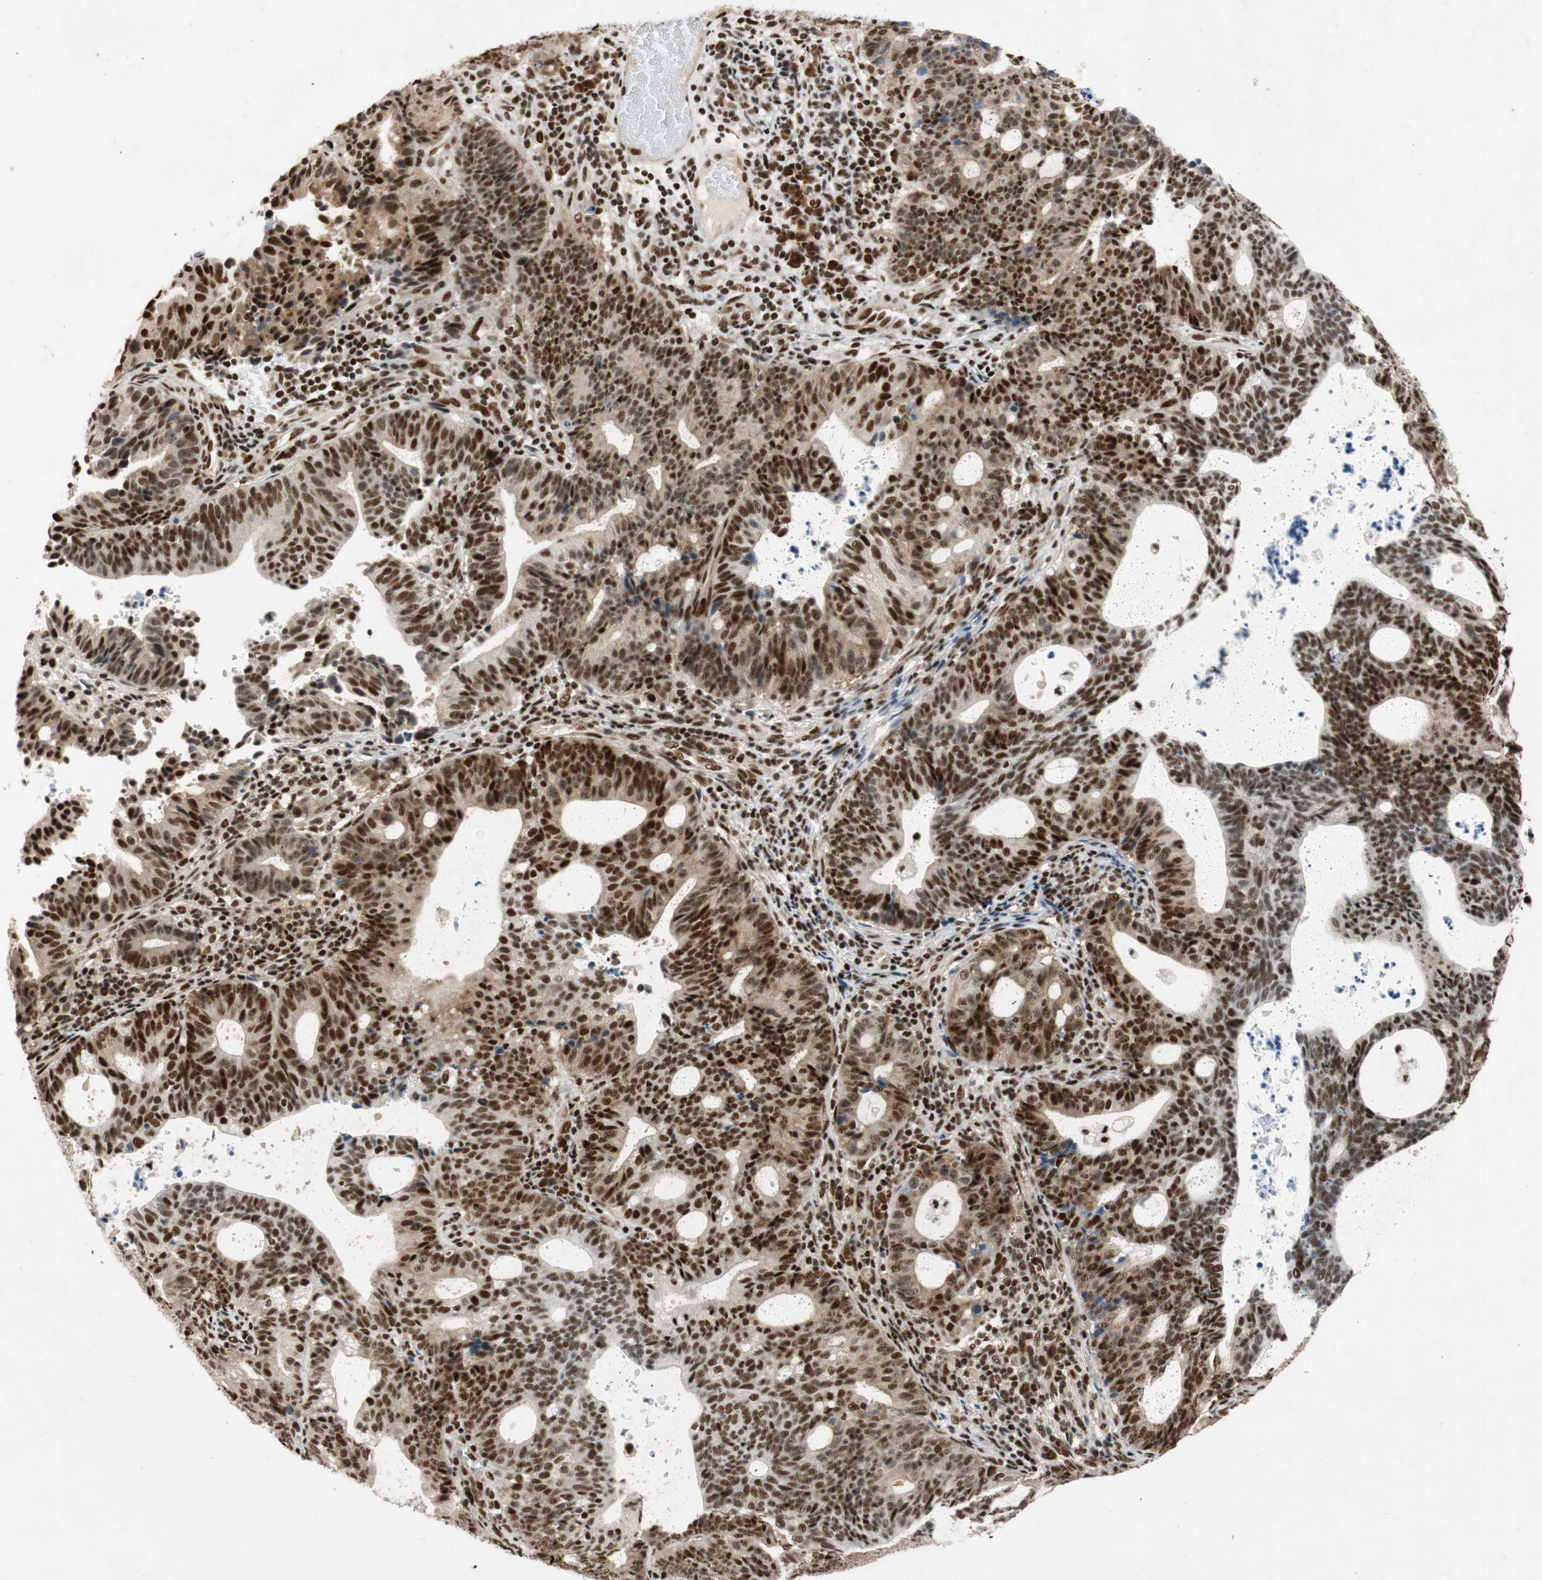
{"staining": {"intensity": "strong", "quantity": ">75%", "location": "nuclear"}, "tissue": "endometrial cancer", "cell_type": "Tumor cells", "image_type": "cancer", "snomed": [{"axis": "morphology", "description": "Adenocarcinoma, NOS"}, {"axis": "topography", "description": "Uterus"}], "caption": "Strong nuclear positivity is identified in approximately >75% of tumor cells in endometrial cancer (adenocarcinoma).", "gene": "NCBP3", "patient": {"sex": "female", "age": 83}}